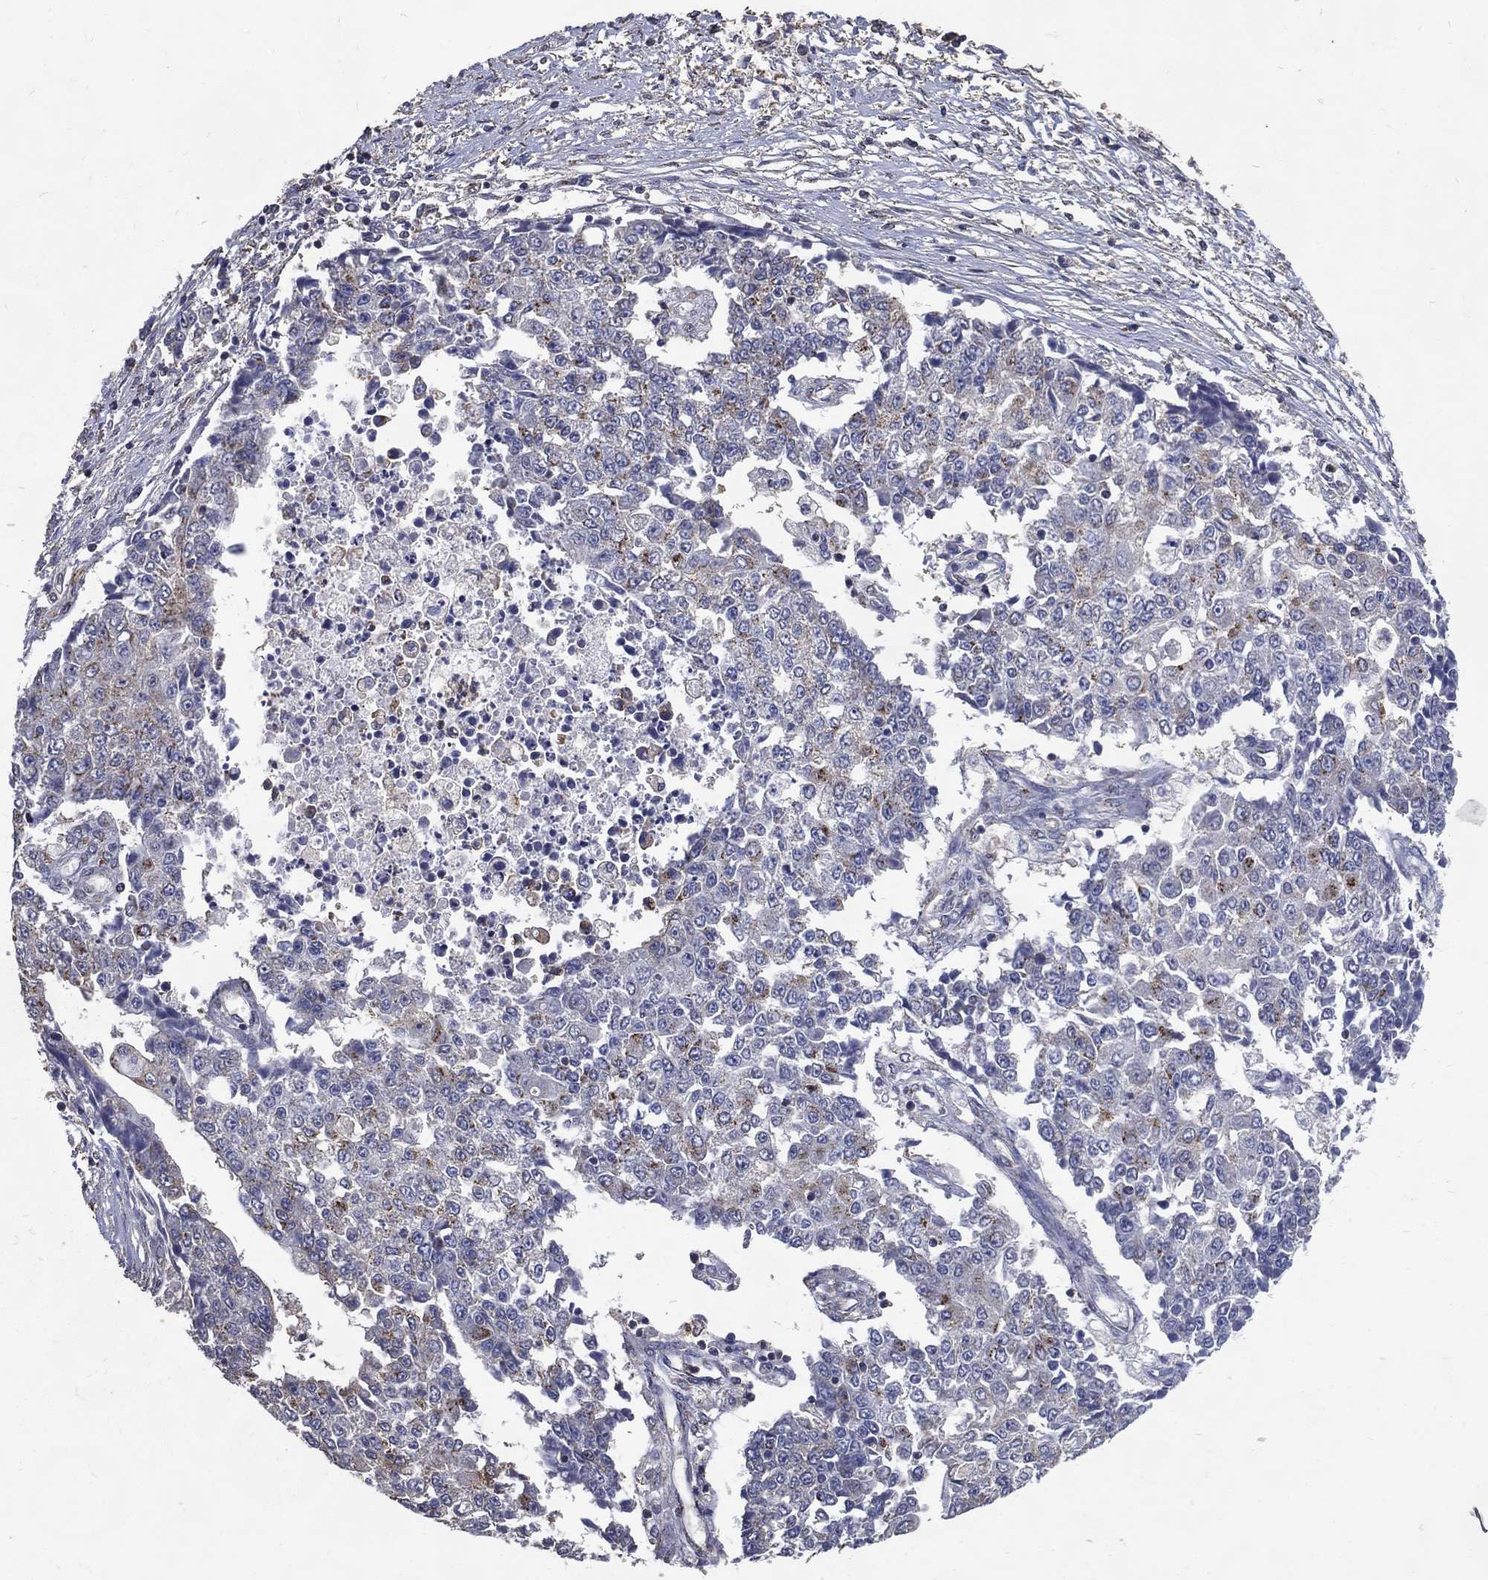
{"staining": {"intensity": "moderate", "quantity": "25%-75%", "location": "cytoplasmic/membranous"}, "tissue": "ovarian cancer", "cell_type": "Tumor cells", "image_type": "cancer", "snomed": [{"axis": "morphology", "description": "Carcinoma, endometroid"}, {"axis": "topography", "description": "Ovary"}], "caption": "Tumor cells exhibit moderate cytoplasmic/membranous expression in about 25%-75% of cells in ovarian cancer (endometroid carcinoma). Using DAB (3,3'-diaminobenzidine) (brown) and hematoxylin (blue) stains, captured at high magnification using brightfield microscopy.", "gene": "GPR183", "patient": {"sex": "female", "age": 42}}